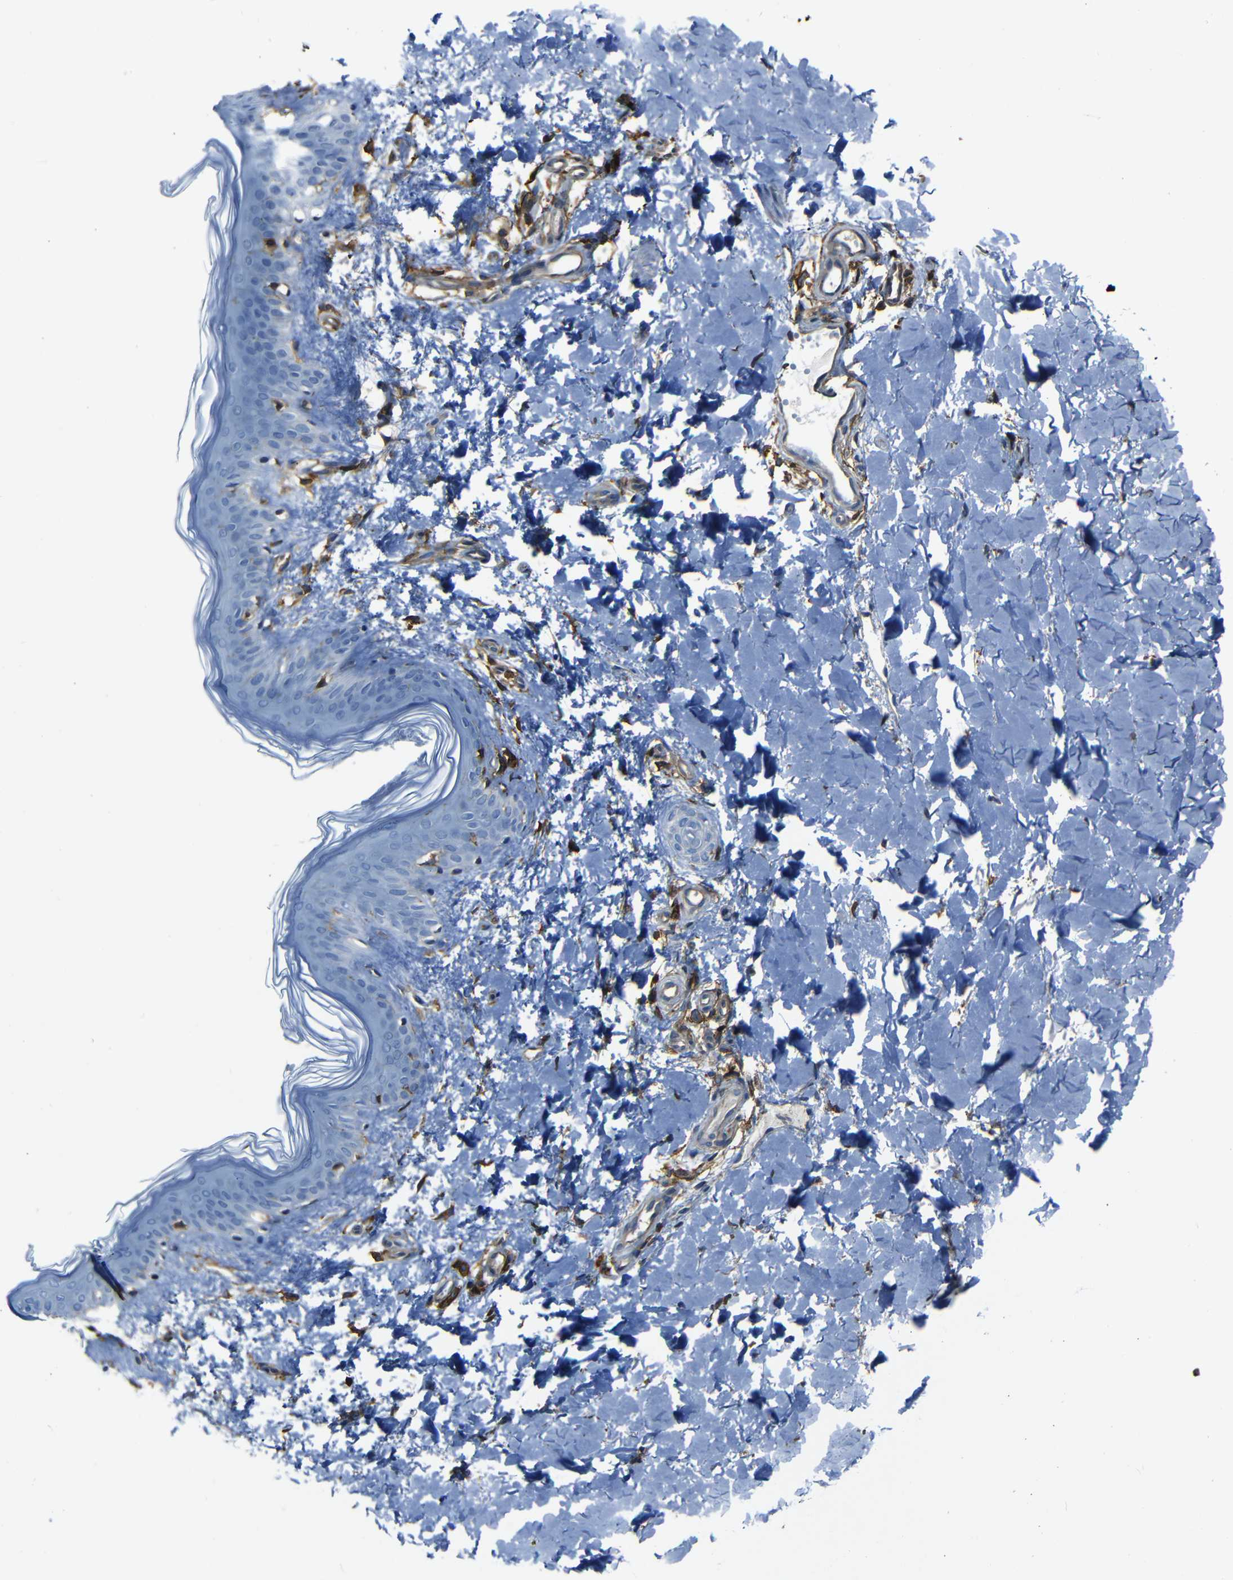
{"staining": {"intensity": "moderate", "quantity": ">75%", "location": "cytoplasmic/membranous"}, "tissue": "skin", "cell_type": "Fibroblasts", "image_type": "normal", "snomed": [{"axis": "morphology", "description": "Normal tissue, NOS"}, {"axis": "topography", "description": "Skin"}], "caption": "High-magnification brightfield microscopy of benign skin stained with DAB (3,3'-diaminobenzidine) (brown) and counterstained with hematoxylin (blue). fibroblasts exhibit moderate cytoplasmic/membranous expression is identified in about>75% of cells. Using DAB (brown) and hematoxylin (blue) stains, captured at high magnification using brightfield microscopy.", "gene": "ADGRE5", "patient": {"sex": "female", "age": 41}}